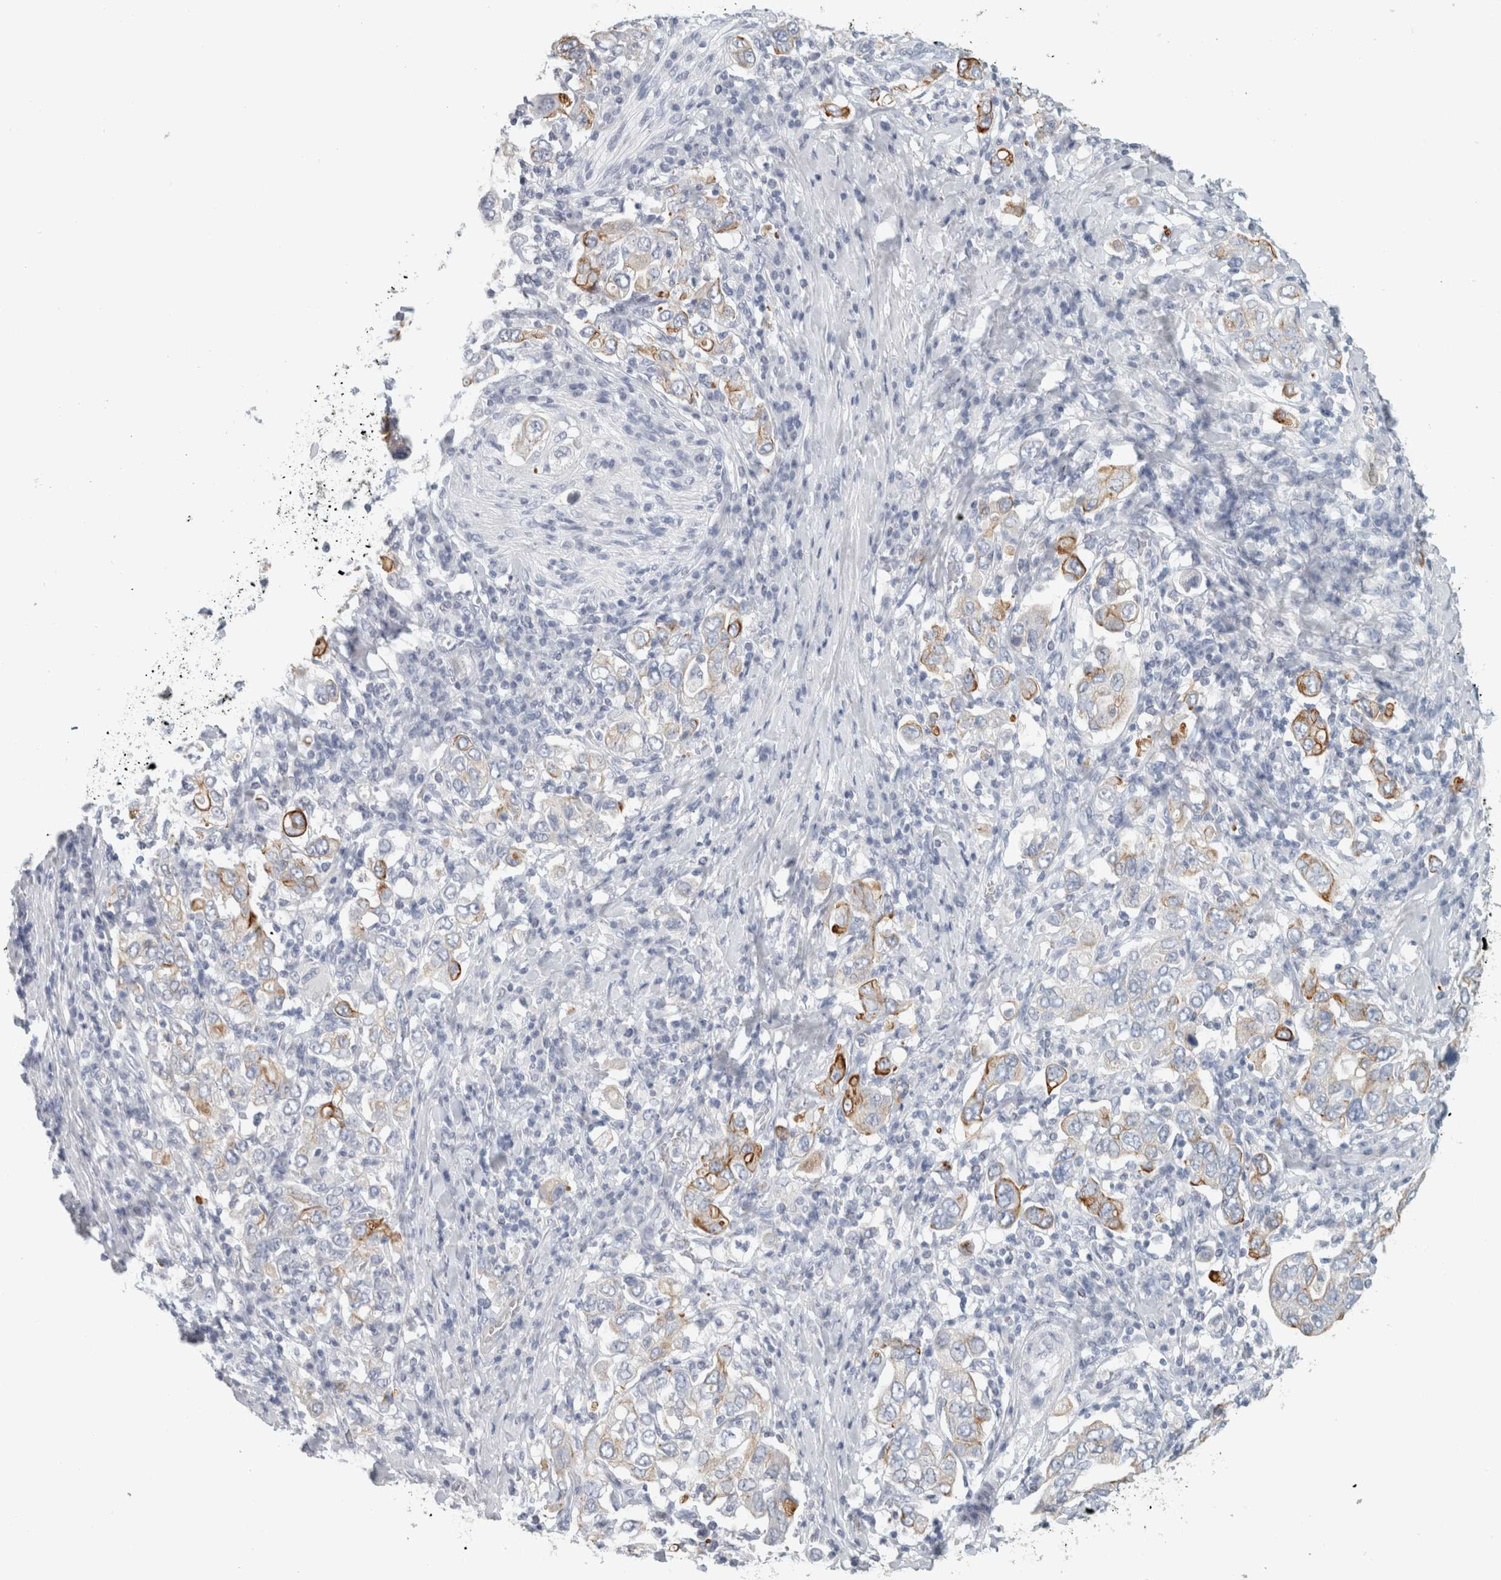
{"staining": {"intensity": "moderate", "quantity": "25%-75%", "location": "cytoplasmic/membranous"}, "tissue": "stomach cancer", "cell_type": "Tumor cells", "image_type": "cancer", "snomed": [{"axis": "morphology", "description": "Adenocarcinoma, NOS"}, {"axis": "topography", "description": "Stomach, upper"}], "caption": "Immunohistochemical staining of stomach adenocarcinoma demonstrates medium levels of moderate cytoplasmic/membranous staining in approximately 25%-75% of tumor cells.", "gene": "SLC28A3", "patient": {"sex": "male", "age": 62}}